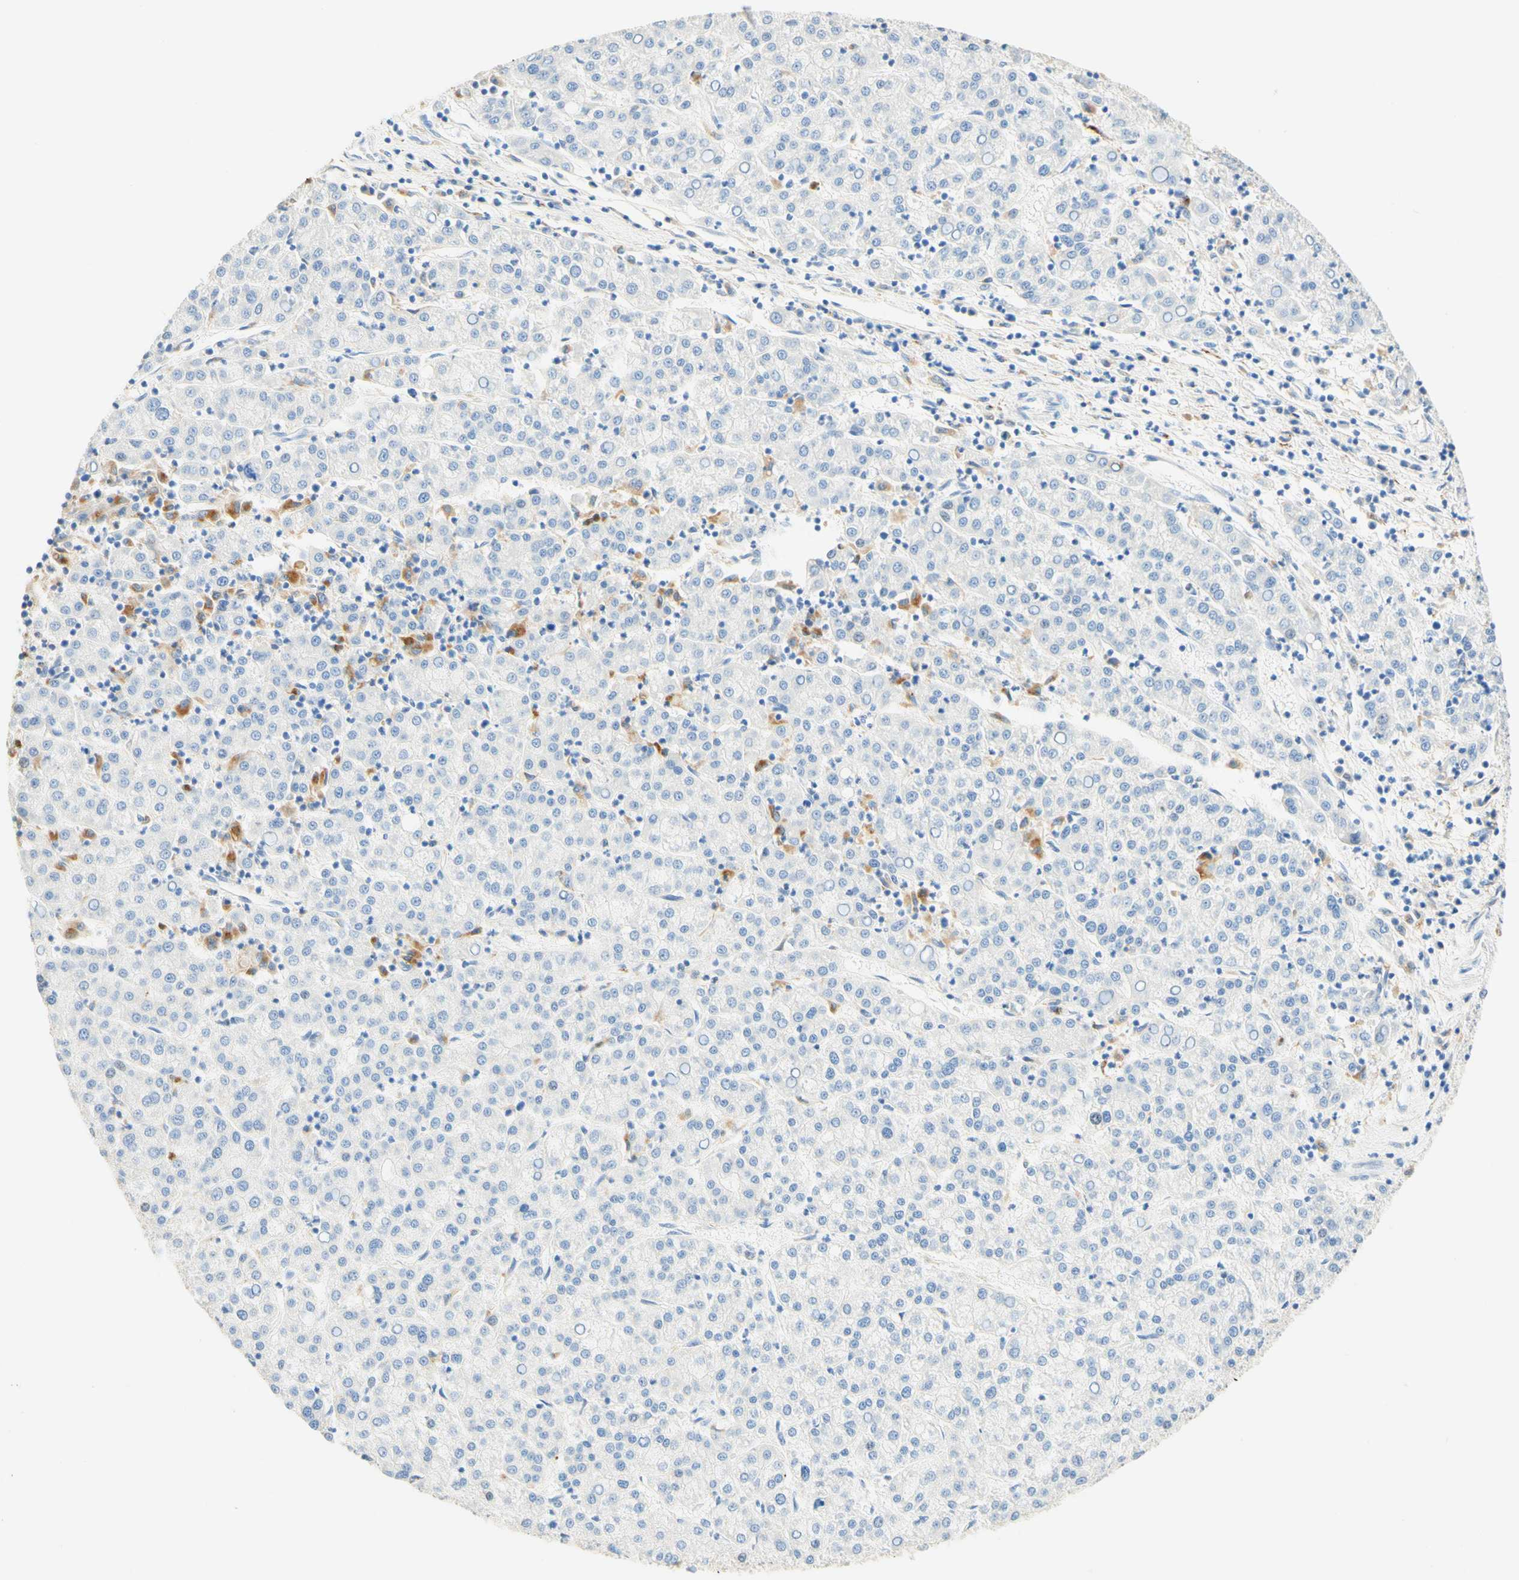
{"staining": {"intensity": "negative", "quantity": "none", "location": "none"}, "tissue": "liver cancer", "cell_type": "Tumor cells", "image_type": "cancer", "snomed": [{"axis": "morphology", "description": "Carcinoma, Hepatocellular, NOS"}, {"axis": "topography", "description": "Liver"}], "caption": "Liver cancer was stained to show a protein in brown. There is no significant staining in tumor cells.", "gene": "CD63", "patient": {"sex": "female", "age": 58}}